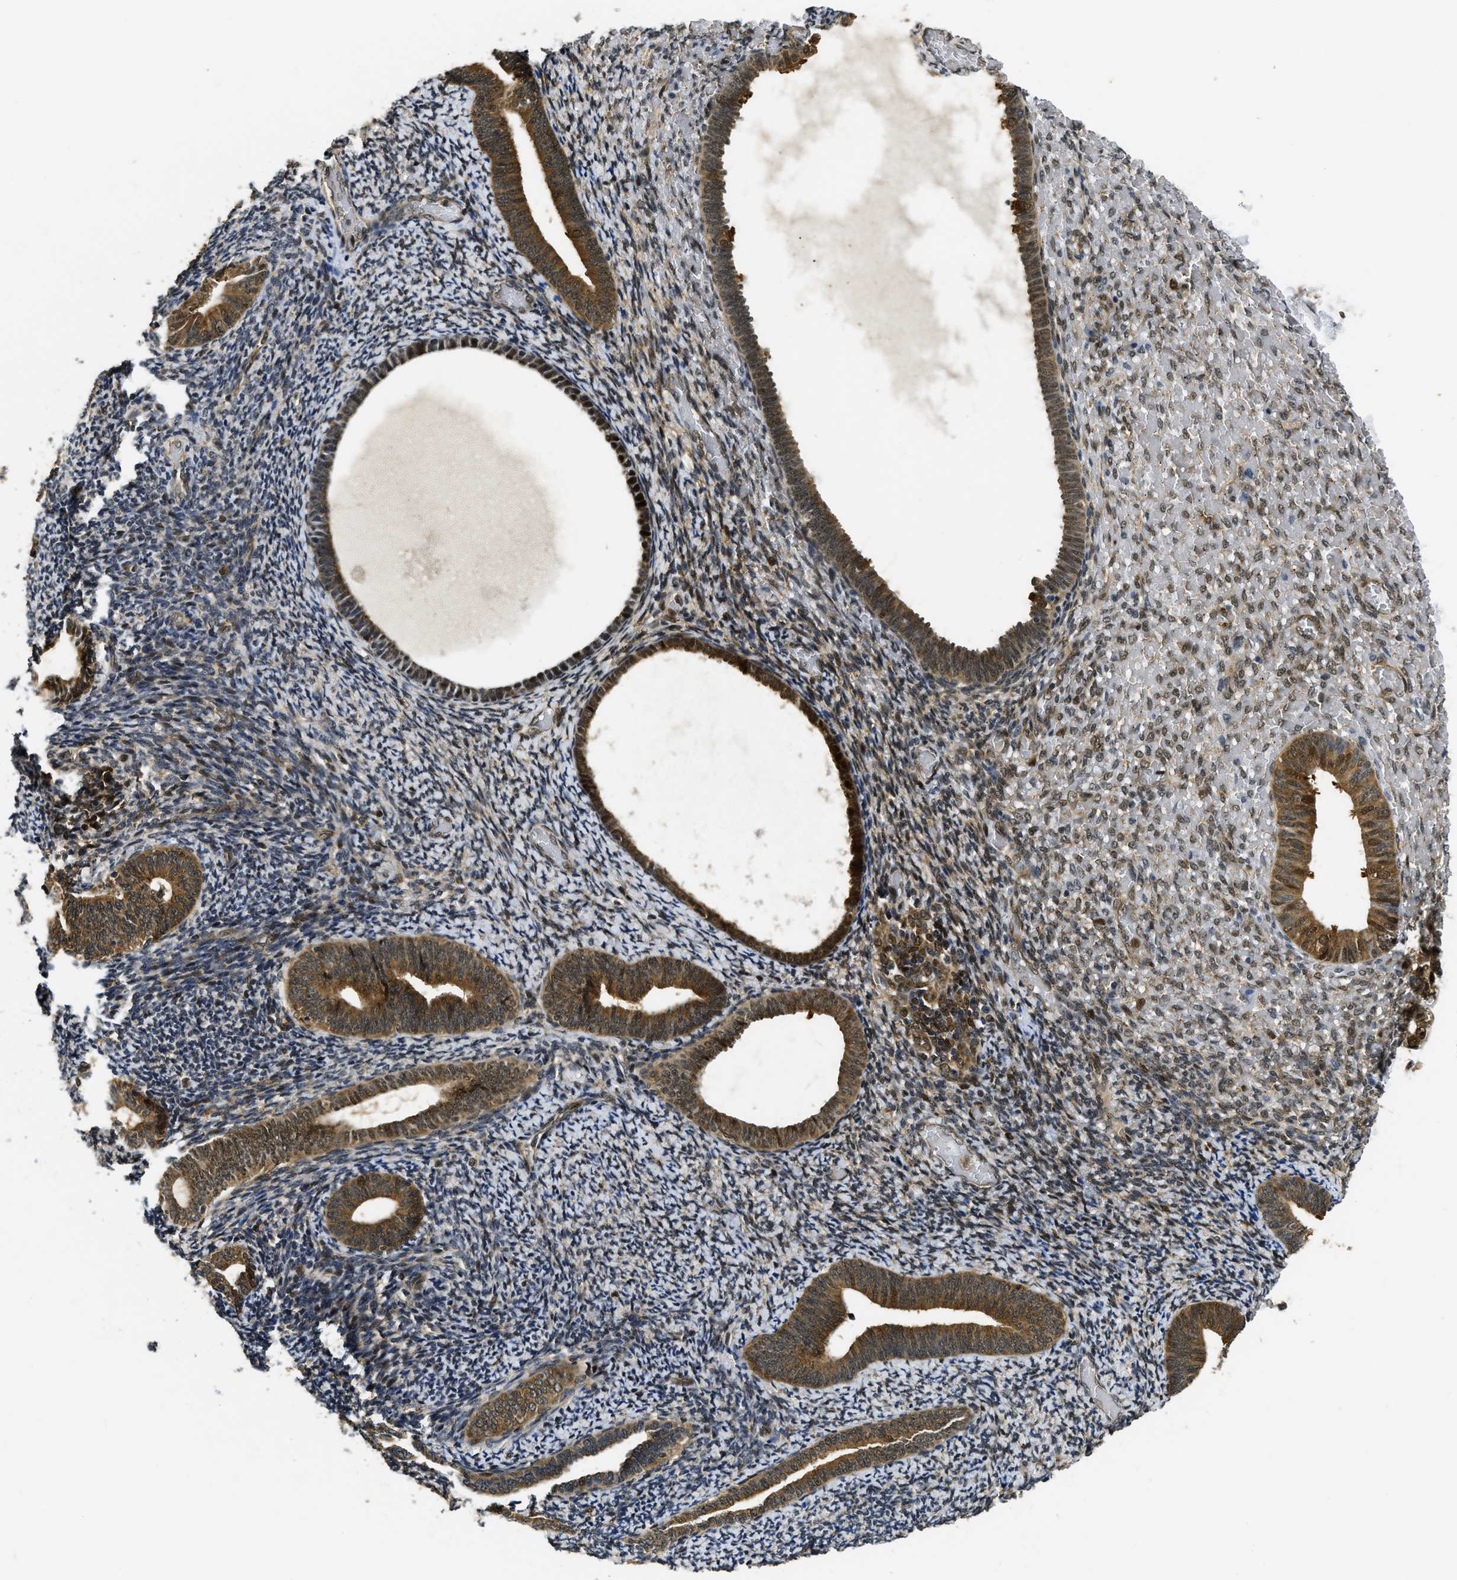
{"staining": {"intensity": "moderate", "quantity": "<25%", "location": "cytoplasmic/membranous"}, "tissue": "endometrium", "cell_type": "Cells in endometrial stroma", "image_type": "normal", "snomed": [{"axis": "morphology", "description": "Normal tissue, NOS"}, {"axis": "topography", "description": "Endometrium"}], "caption": "A low amount of moderate cytoplasmic/membranous positivity is seen in about <25% of cells in endometrial stroma in normal endometrium. The staining is performed using DAB brown chromogen to label protein expression. The nuclei are counter-stained blue using hematoxylin.", "gene": "ADSL", "patient": {"sex": "female", "age": 66}}